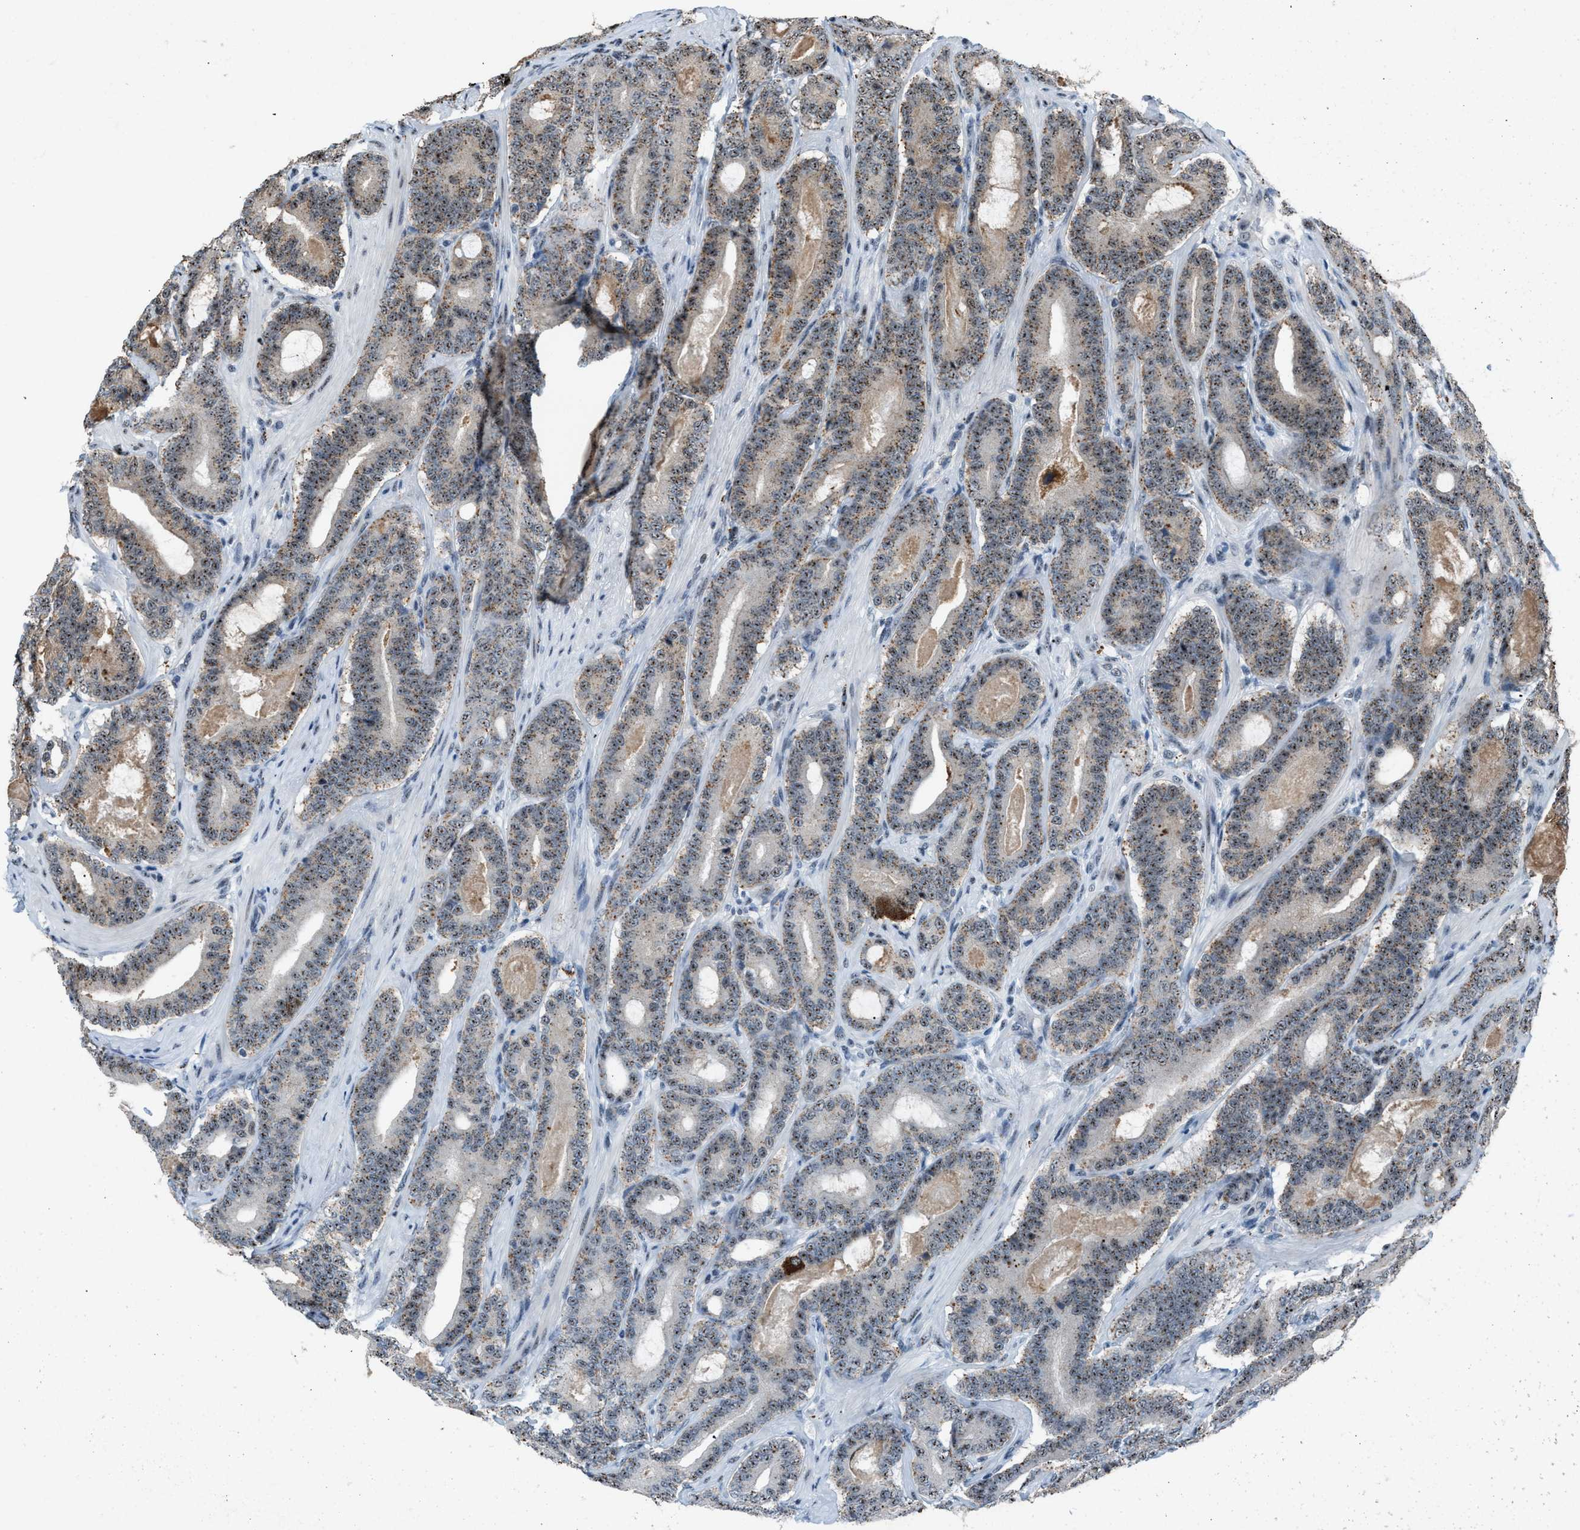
{"staining": {"intensity": "weak", "quantity": ">75%", "location": "cytoplasmic/membranous,nuclear"}, "tissue": "prostate cancer", "cell_type": "Tumor cells", "image_type": "cancer", "snomed": [{"axis": "morphology", "description": "Adenocarcinoma, High grade"}, {"axis": "topography", "description": "Prostate"}], "caption": "Weak cytoplasmic/membranous and nuclear protein staining is identified in about >75% of tumor cells in prostate adenocarcinoma (high-grade). Nuclei are stained in blue.", "gene": "CENPP", "patient": {"sex": "male", "age": 60}}